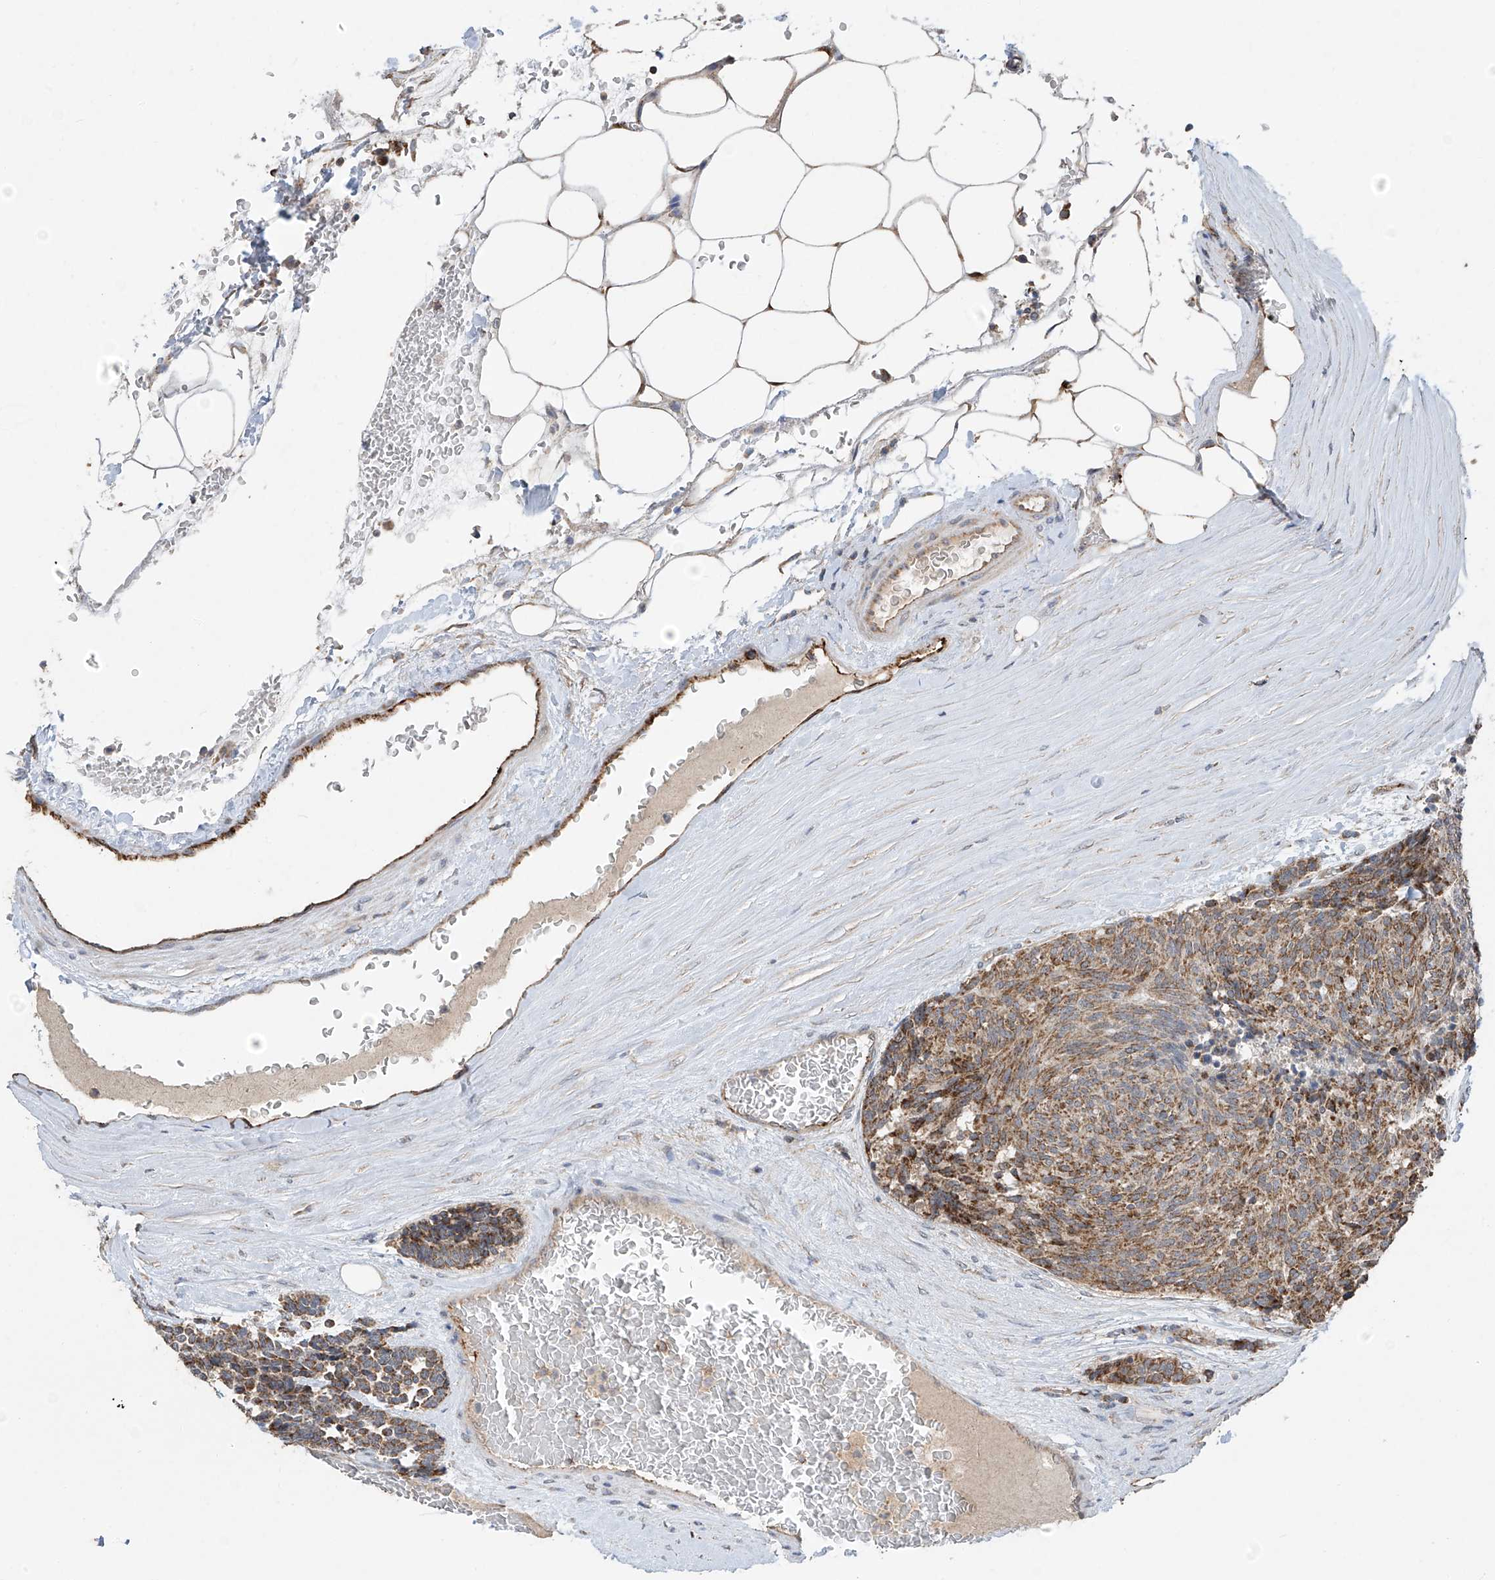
{"staining": {"intensity": "moderate", "quantity": ">75%", "location": "cytoplasmic/membranous"}, "tissue": "carcinoid", "cell_type": "Tumor cells", "image_type": "cancer", "snomed": [{"axis": "morphology", "description": "Carcinoid, malignant, NOS"}, {"axis": "topography", "description": "Pancreas"}], "caption": "A micrograph of human malignant carcinoid stained for a protein exhibits moderate cytoplasmic/membranous brown staining in tumor cells.", "gene": "UQCC1", "patient": {"sex": "female", "age": 54}}